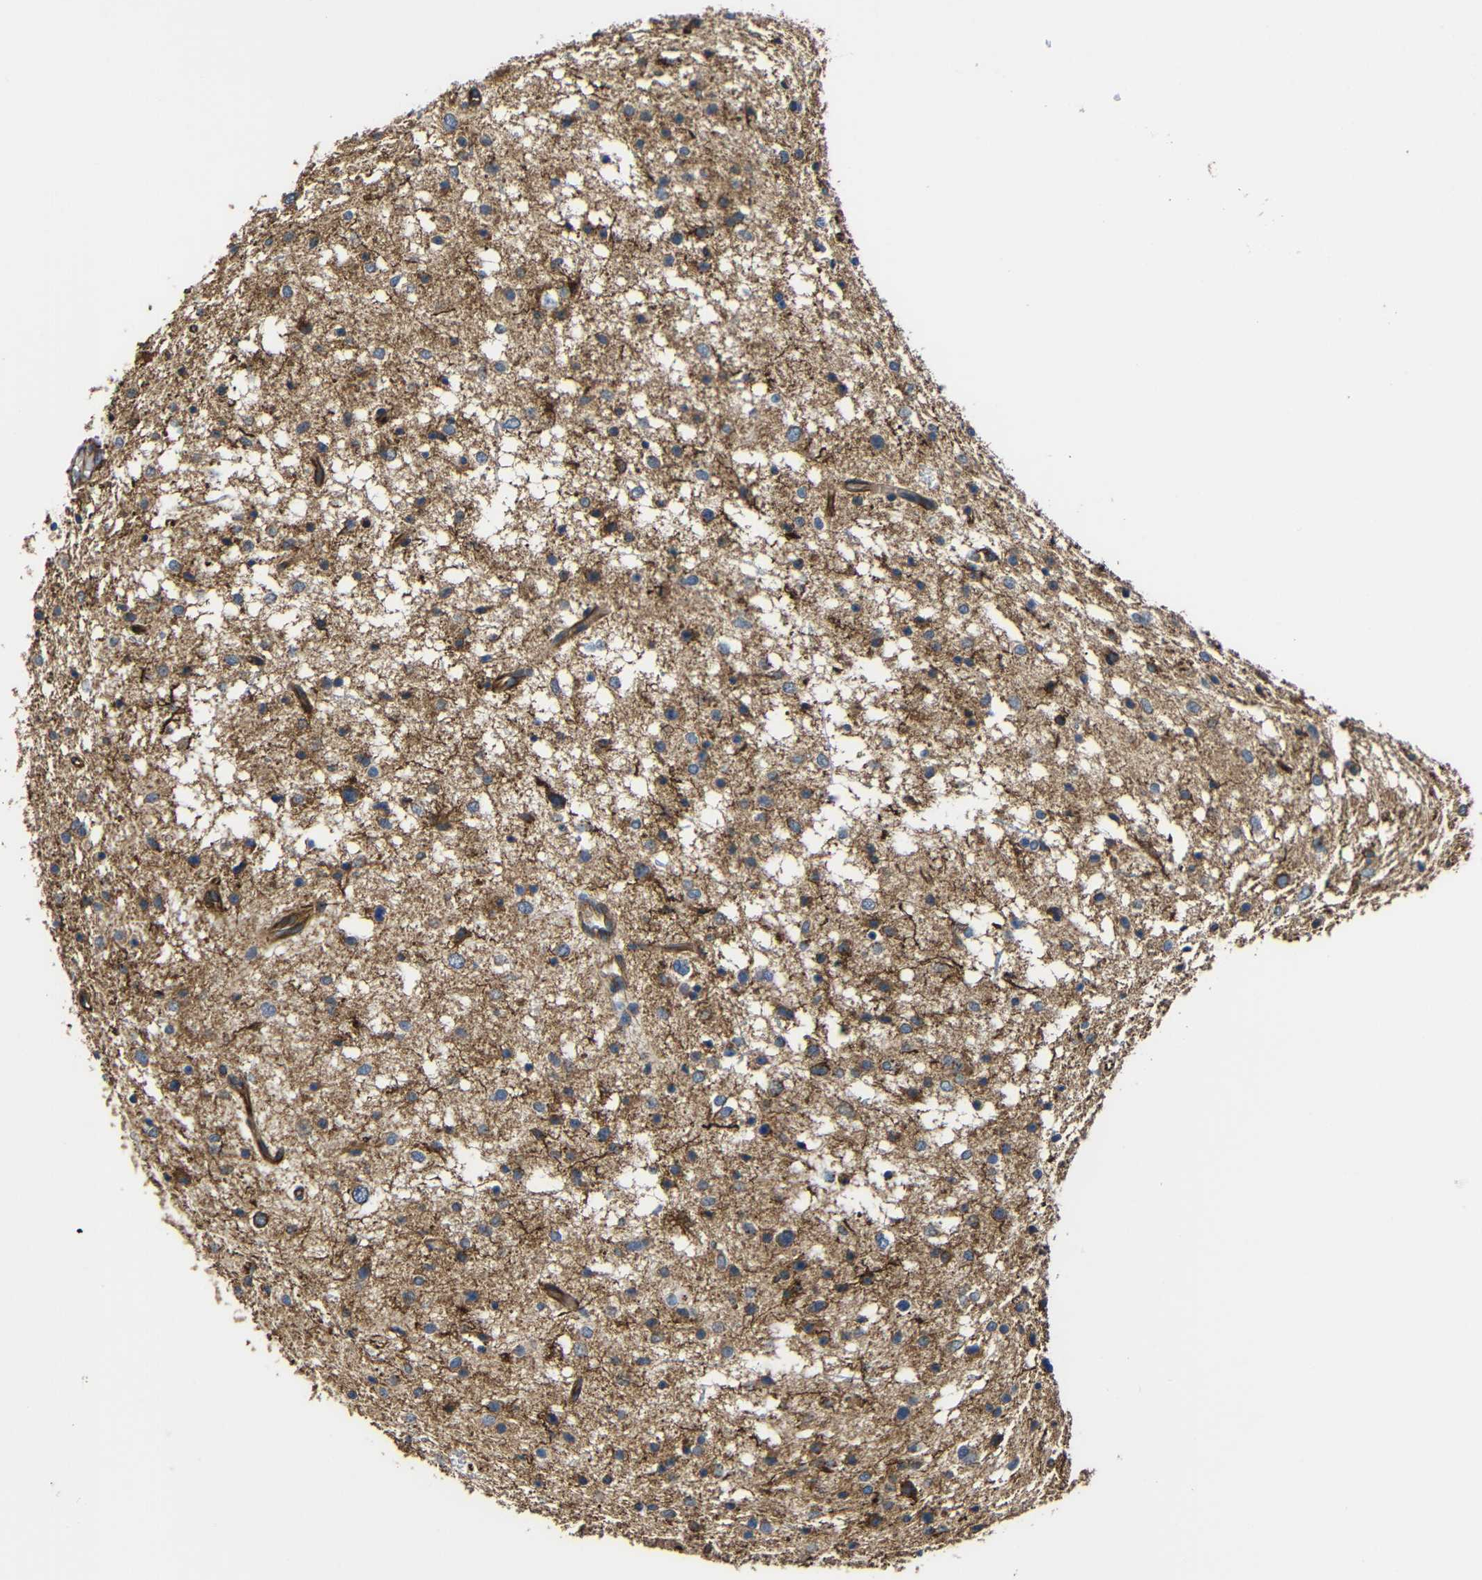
{"staining": {"intensity": "moderate", "quantity": ">75%", "location": "cytoplasmic/membranous"}, "tissue": "glioma", "cell_type": "Tumor cells", "image_type": "cancer", "snomed": [{"axis": "morphology", "description": "Glioma, malignant, Low grade"}, {"axis": "topography", "description": "Brain"}], "caption": "A high-resolution micrograph shows immunohistochemistry (IHC) staining of low-grade glioma (malignant), which demonstrates moderate cytoplasmic/membranous positivity in about >75% of tumor cells. (Stains: DAB (3,3'-diaminobenzidine) in brown, nuclei in blue, Microscopy: brightfield microscopy at high magnification).", "gene": "IGSF10", "patient": {"sex": "female", "age": 37}}